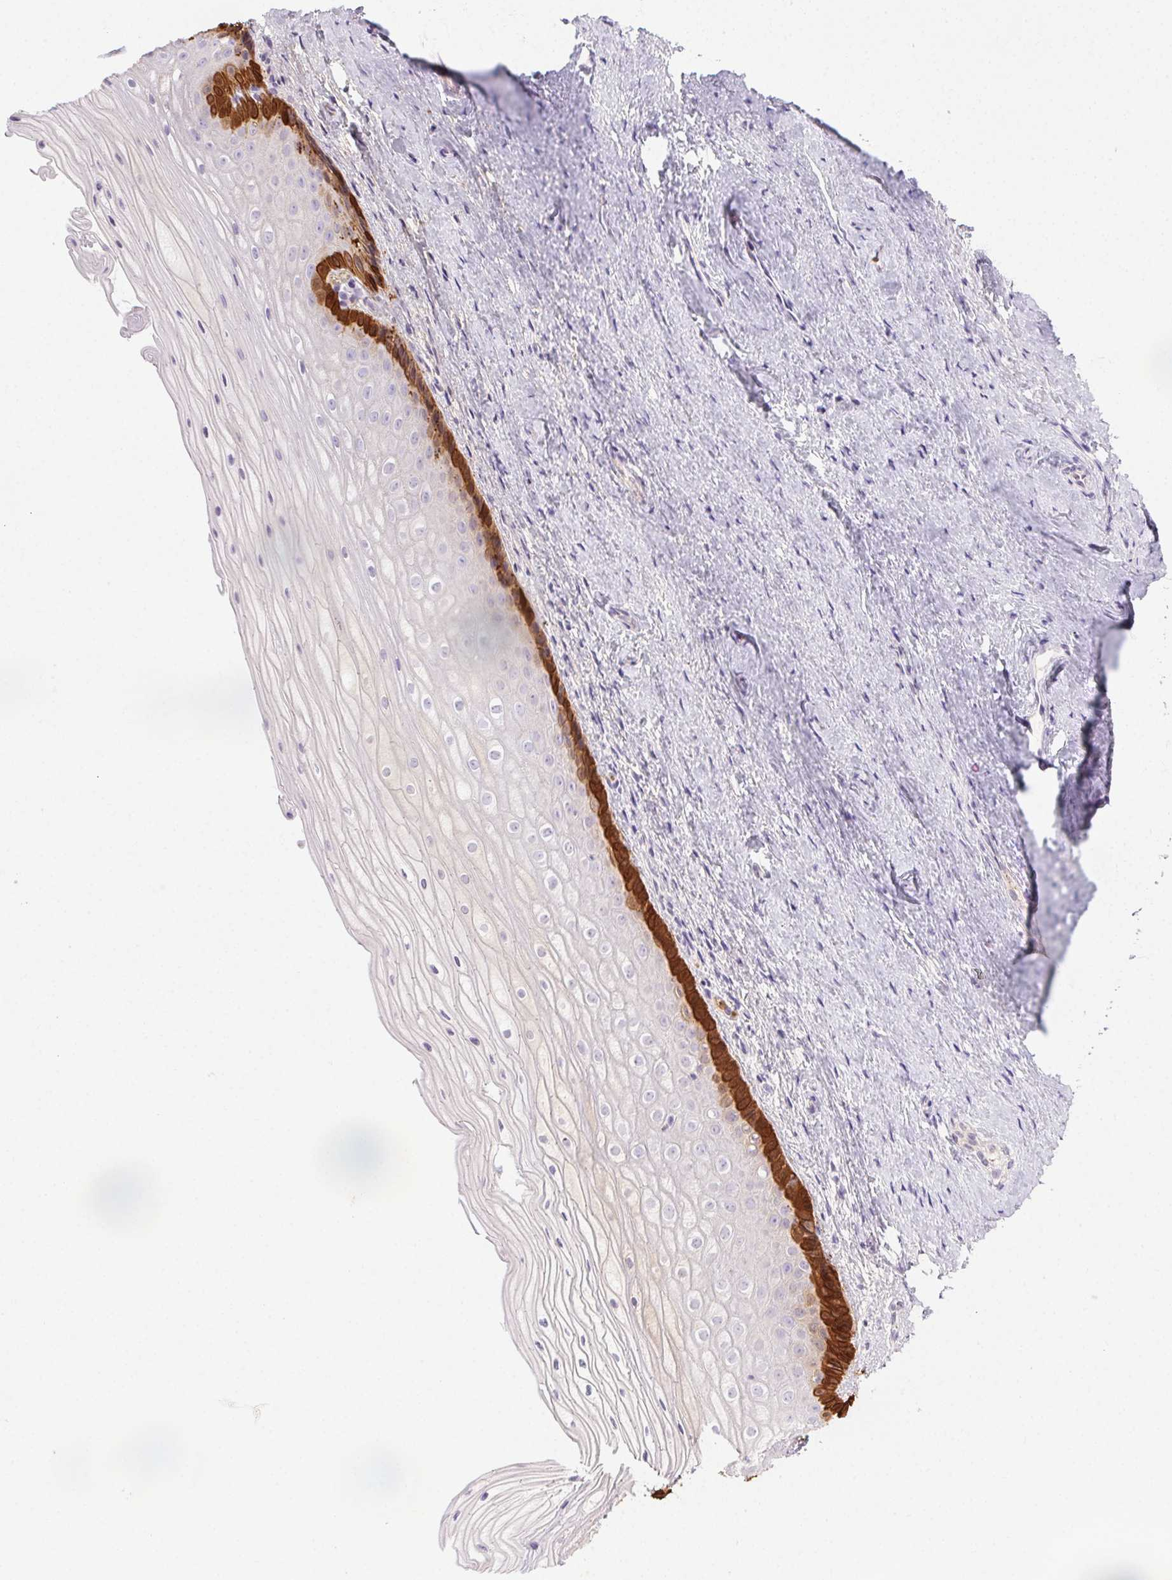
{"staining": {"intensity": "strong", "quantity": "<25%", "location": "cytoplasmic/membranous,nuclear"}, "tissue": "vagina", "cell_type": "Squamous epithelial cells", "image_type": "normal", "snomed": [{"axis": "morphology", "description": "Normal tissue, NOS"}, {"axis": "topography", "description": "Vagina"}], "caption": "High-magnification brightfield microscopy of unremarkable vagina stained with DAB (brown) and counterstained with hematoxylin (blue). squamous epithelial cells exhibit strong cytoplasmic/membranous,nuclear staining is seen in about<25% of cells.", "gene": "TMEM45A", "patient": {"sex": "female", "age": 52}}